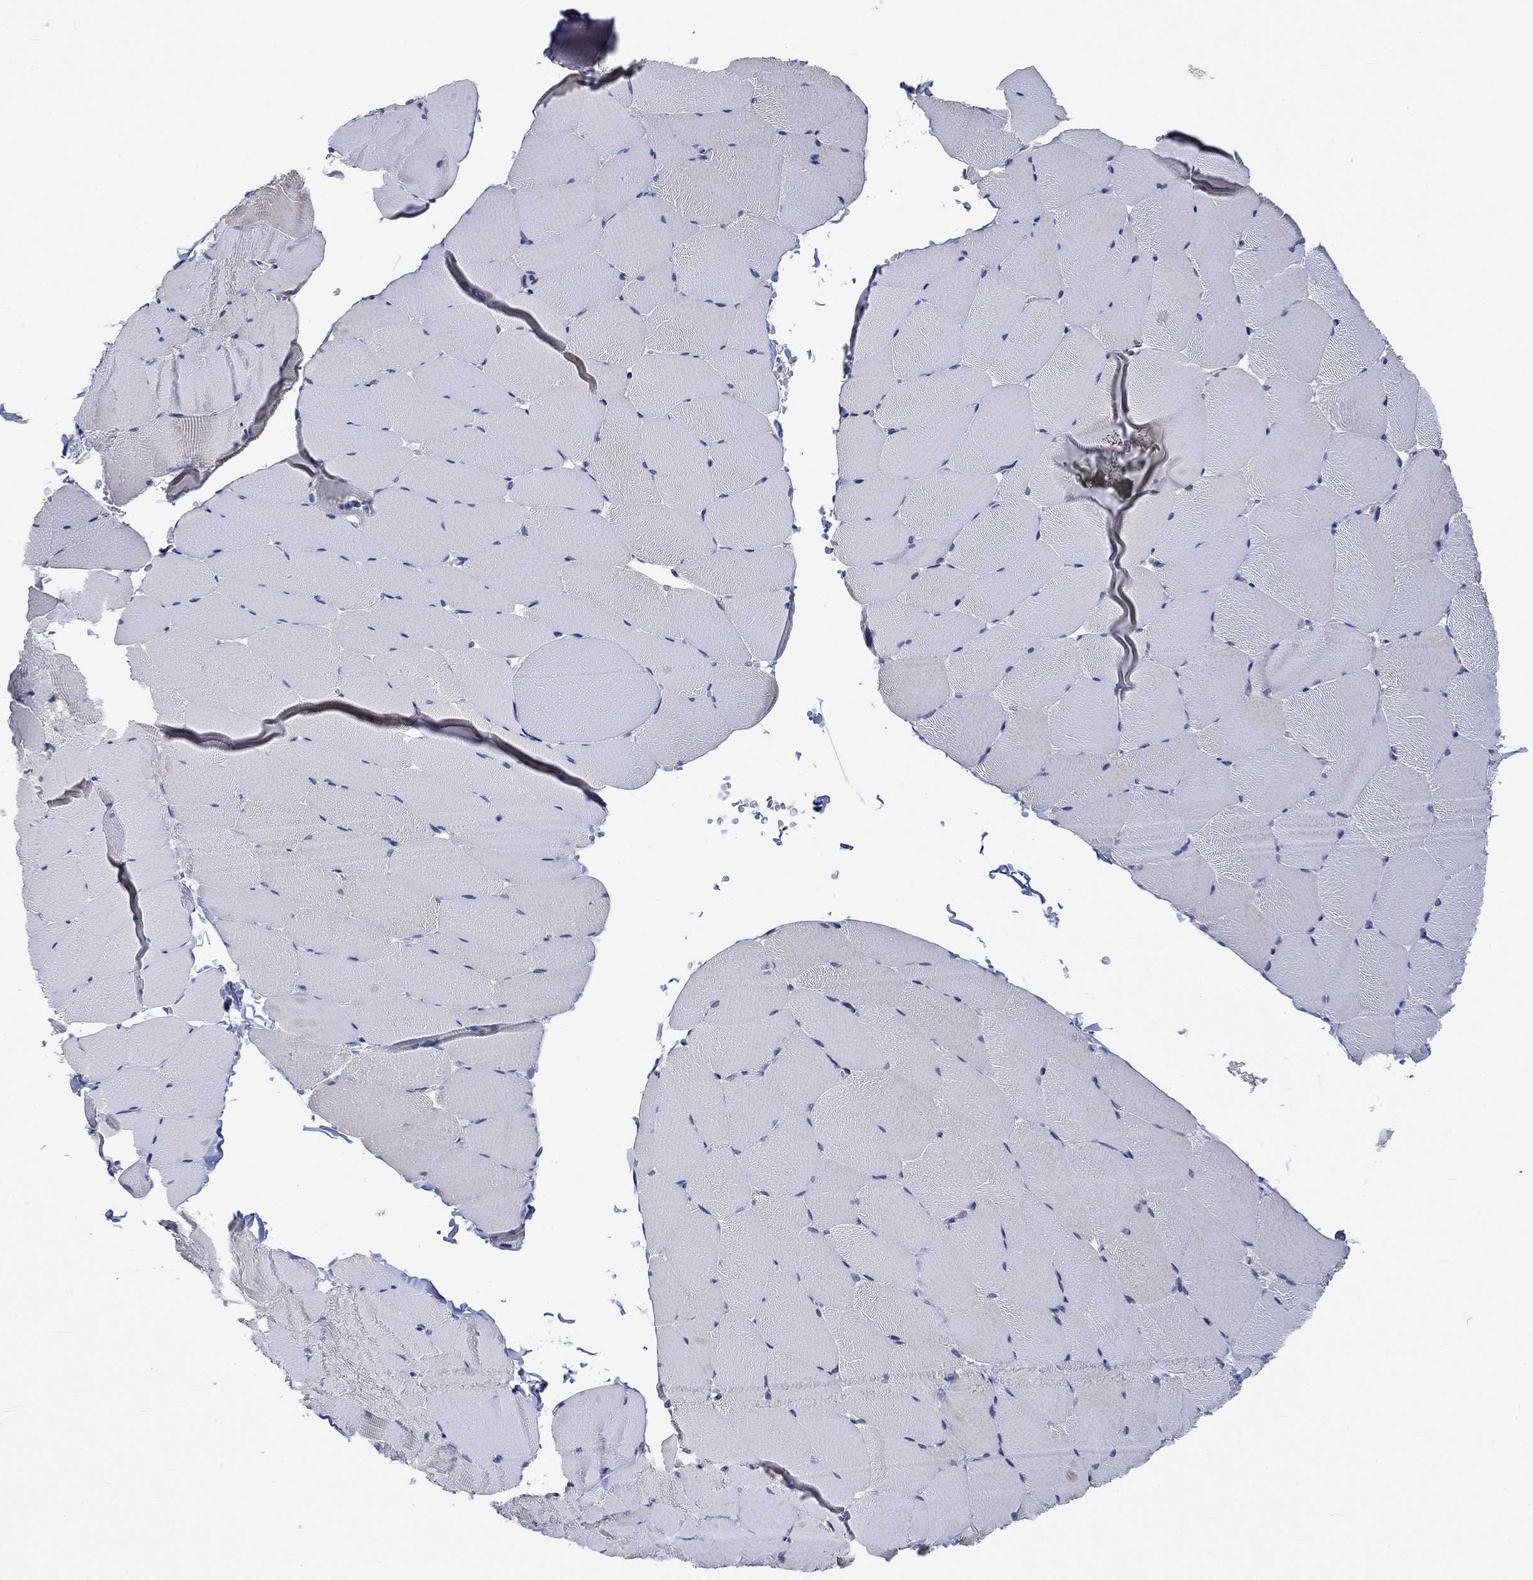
{"staining": {"intensity": "weak", "quantity": "<25%", "location": "cytoplasmic/membranous"}, "tissue": "skeletal muscle", "cell_type": "Myocytes", "image_type": "normal", "snomed": [{"axis": "morphology", "description": "Normal tissue, NOS"}, {"axis": "topography", "description": "Skeletal muscle"}], "caption": "Immunohistochemistry (IHC) of normal human skeletal muscle shows no positivity in myocytes. (IHC, brightfield microscopy, high magnification).", "gene": "AGRP", "patient": {"sex": "female", "age": 37}}